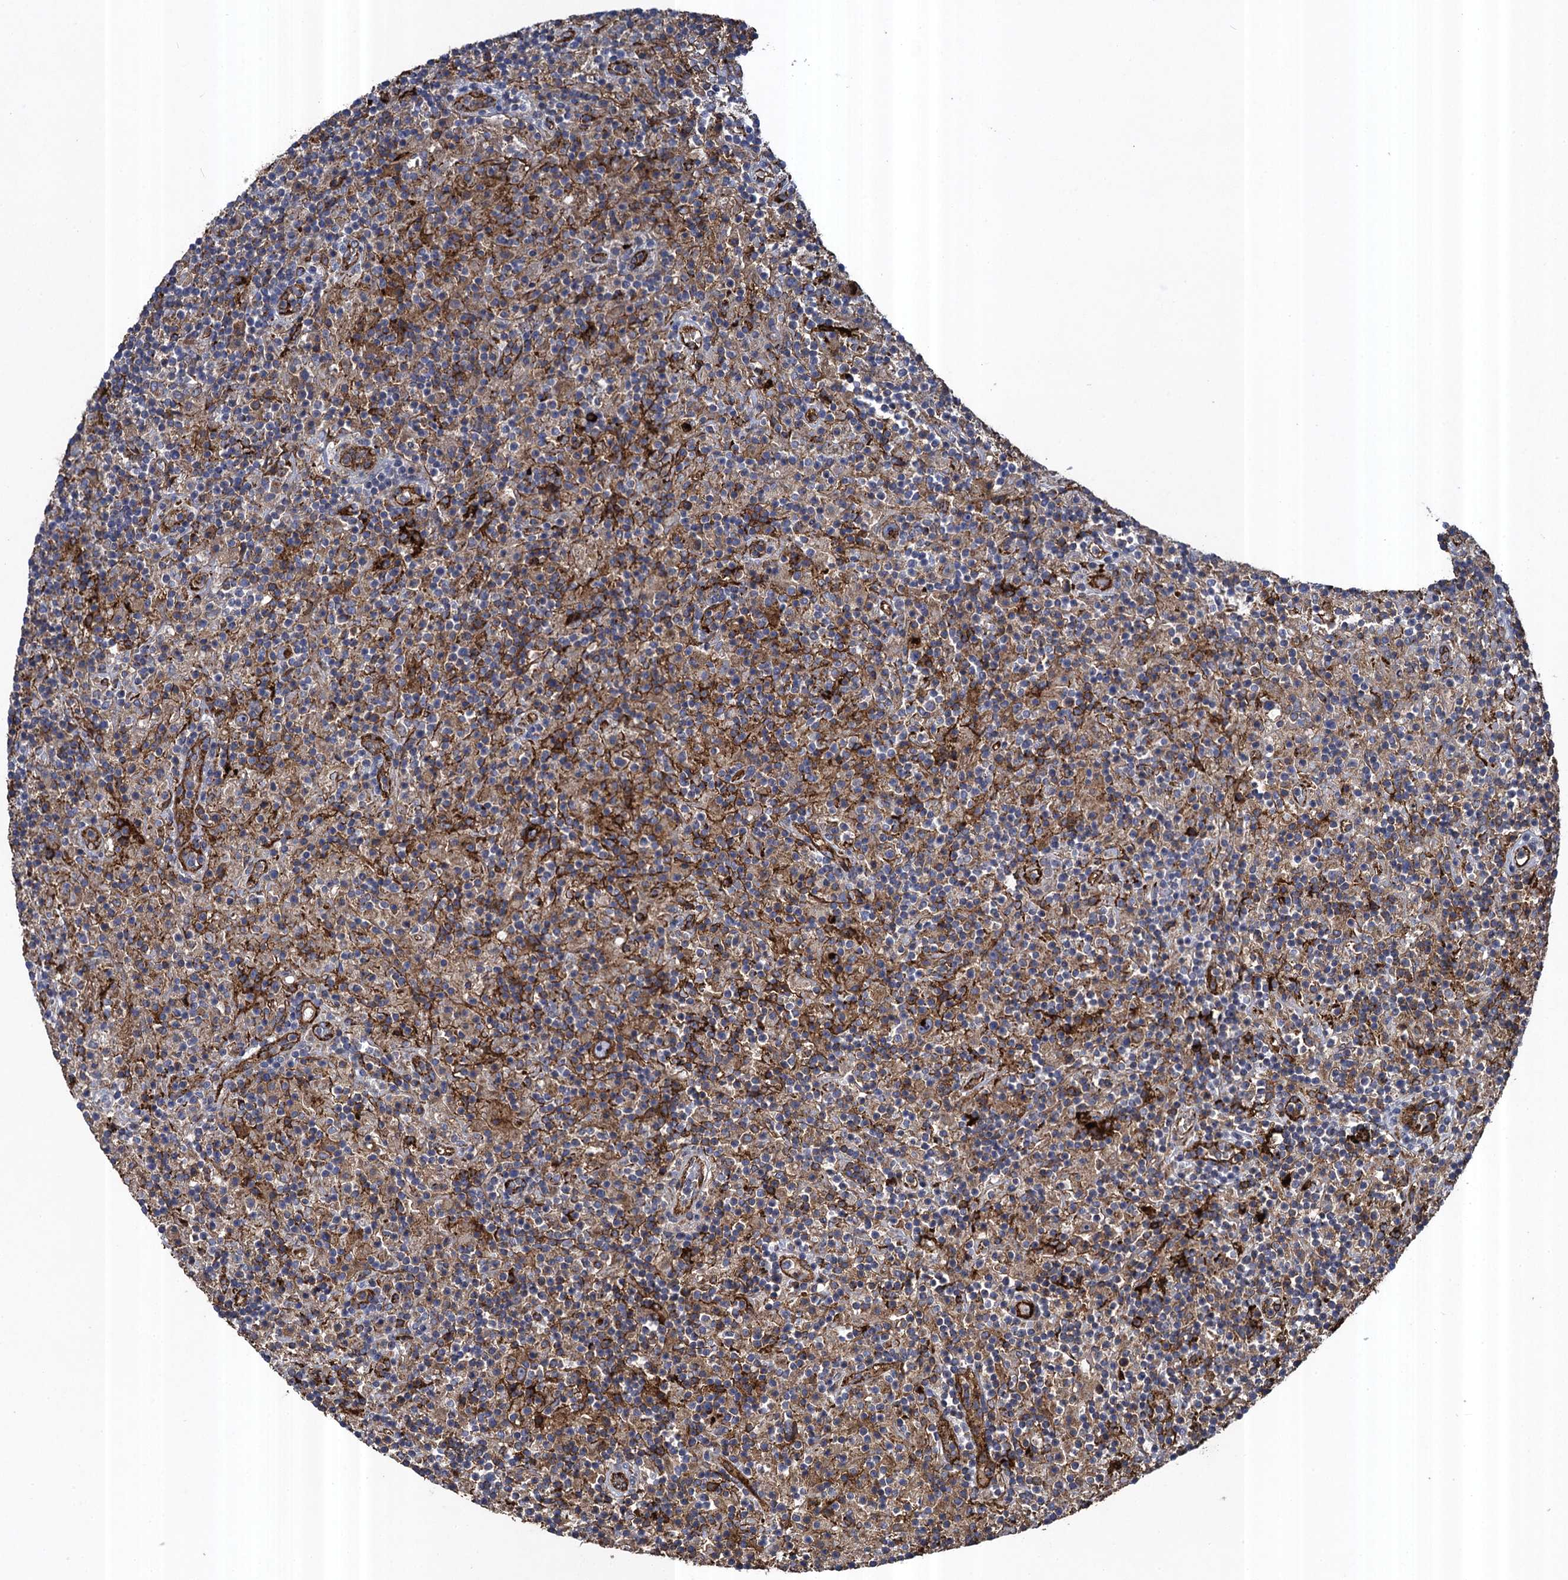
{"staining": {"intensity": "strong", "quantity": "<25%", "location": "cytoplasmic/membranous"}, "tissue": "lymphoma", "cell_type": "Tumor cells", "image_type": "cancer", "snomed": [{"axis": "morphology", "description": "Hodgkin's disease, NOS"}, {"axis": "topography", "description": "Lymph node"}], "caption": "Tumor cells show strong cytoplasmic/membranous expression in about <25% of cells in lymphoma.", "gene": "TXNDC11", "patient": {"sex": "male", "age": 70}}